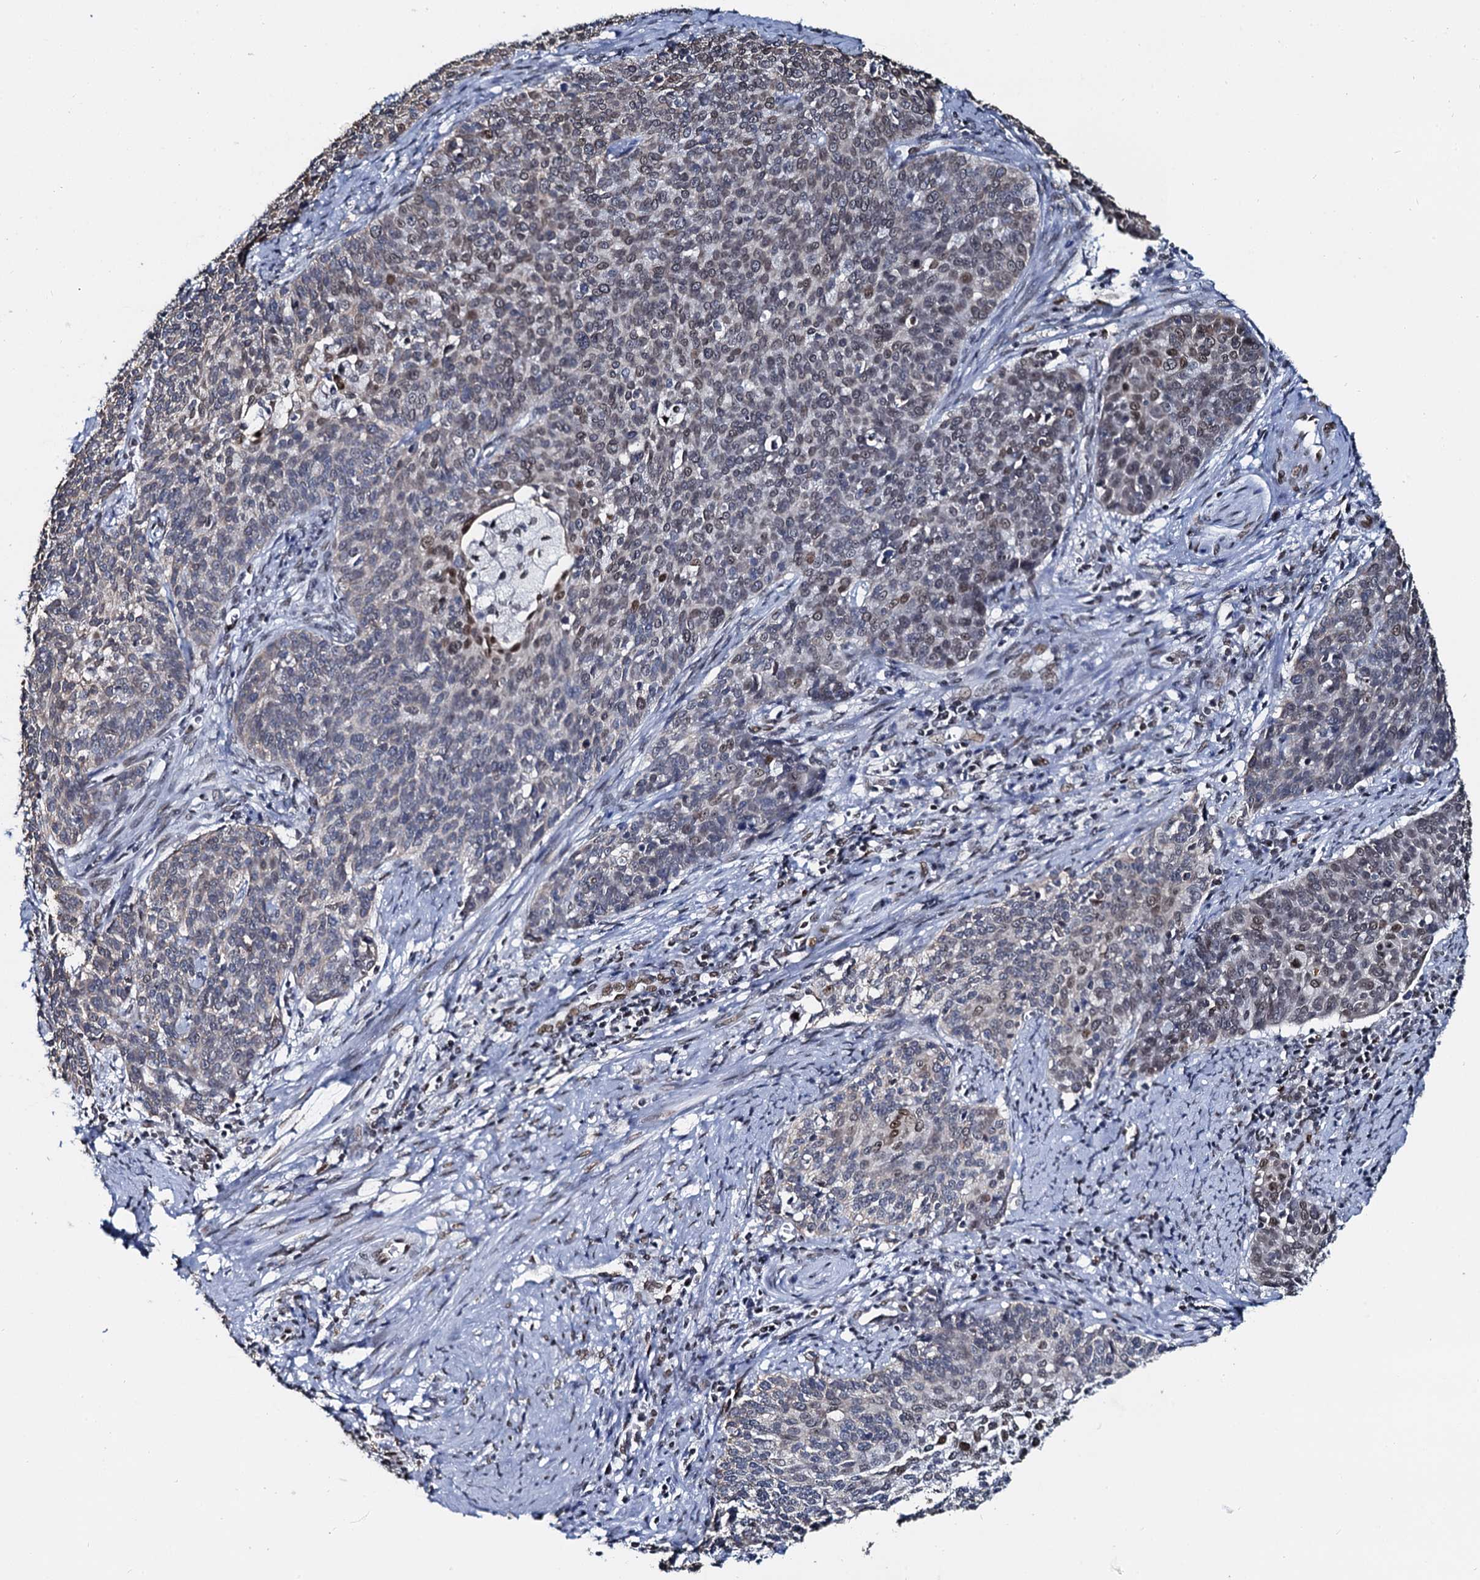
{"staining": {"intensity": "moderate", "quantity": "25%-75%", "location": "nuclear"}, "tissue": "cervical cancer", "cell_type": "Tumor cells", "image_type": "cancer", "snomed": [{"axis": "morphology", "description": "Squamous cell carcinoma, NOS"}, {"axis": "topography", "description": "Cervix"}], "caption": "This photomicrograph demonstrates immunohistochemistry (IHC) staining of cervical squamous cell carcinoma, with medium moderate nuclear expression in approximately 25%-75% of tumor cells.", "gene": "CMAS", "patient": {"sex": "female", "age": 39}}